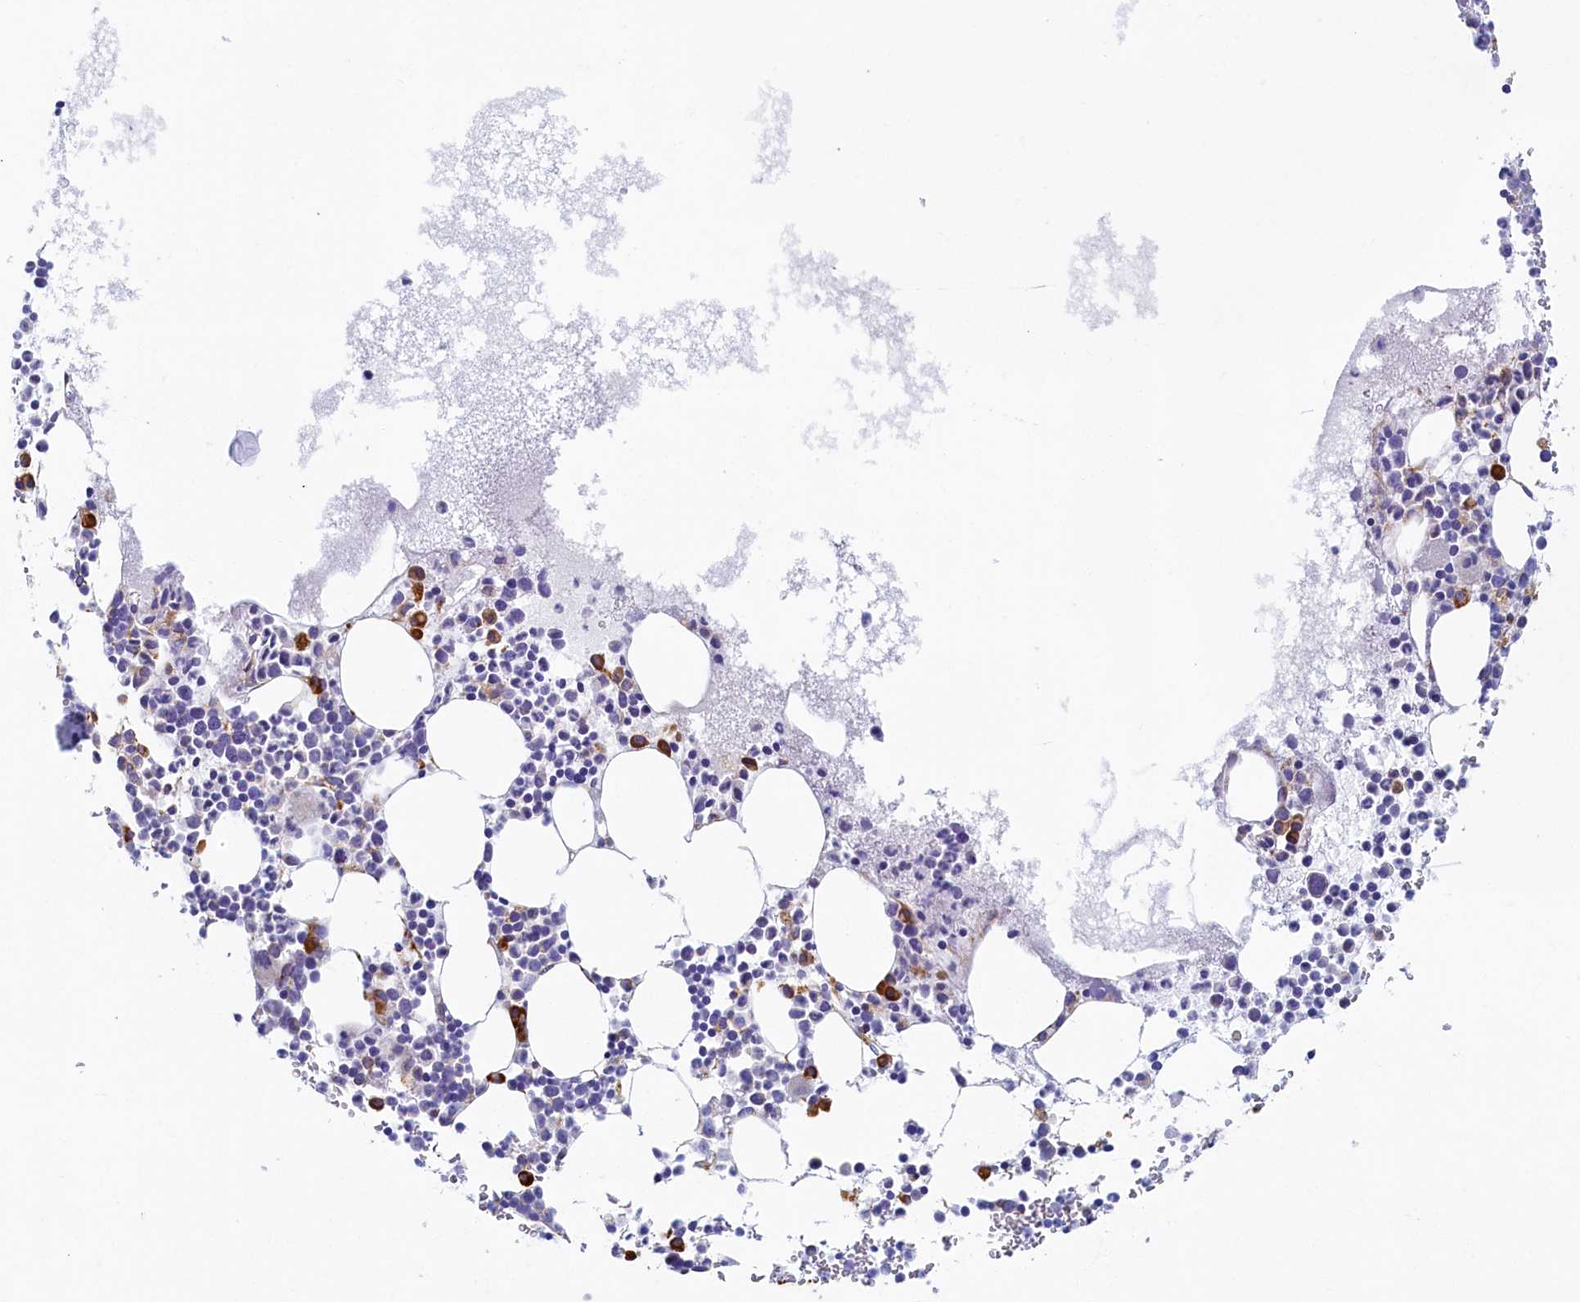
{"staining": {"intensity": "moderate", "quantity": "<25%", "location": "cytoplasmic/membranous"}, "tissue": "bone marrow", "cell_type": "Hematopoietic cells", "image_type": "normal", "snomed": [{"axis": "morphology", "description": "Normal tissue, NOS"}, {"axis": "topography", "description": "Bone marrow"}], "caption": "Approximately <25% of hematopoietic cells in normal human bone marrow reveal moderate cytoplasmic/membranous protein staining as visualized by brown immunohistochemical staining.", "gene": "TMEM18", "patient": {"sex": "female", "age": 78}}